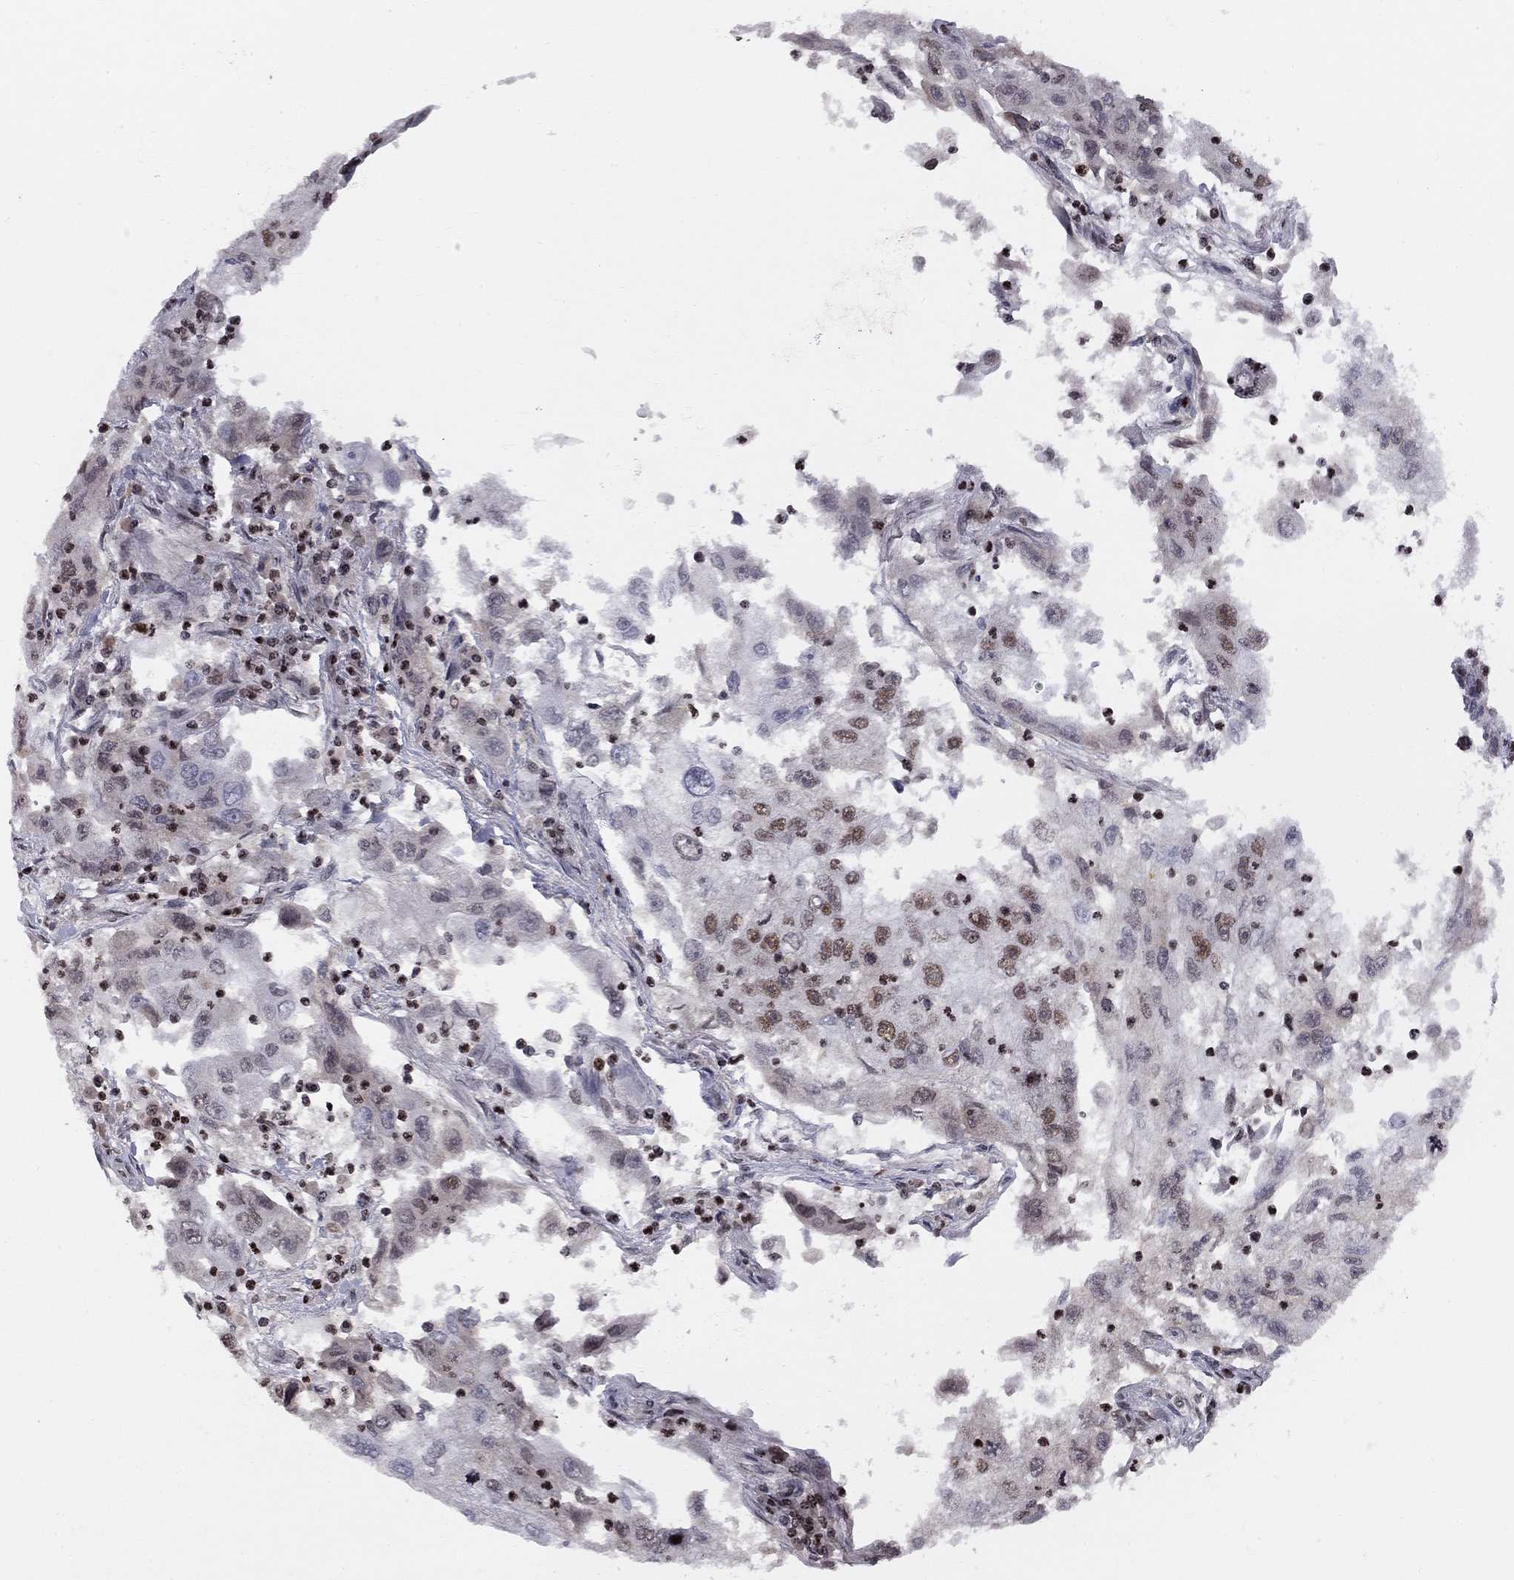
{"staining": {"intensity": "strong", "quantity": "<25%", "location": "nuclear"}, "tissue": "cervical cancer", "cell_type": "Tumor cells", "image_type": "cancer", "snomed": [{"axis": "morphology", "description": "Squamous cell carcinoma, NOS"}, {"axis": "topography", "description": "Cervix"}], "caption": "The immunohistochemical stain labels strong nuclear positivity in tumor cells of cervical squamous cell carcinoma tissue.", "gene": "RNASEH2C", "patient": {"sex": "female", "age": 36}}